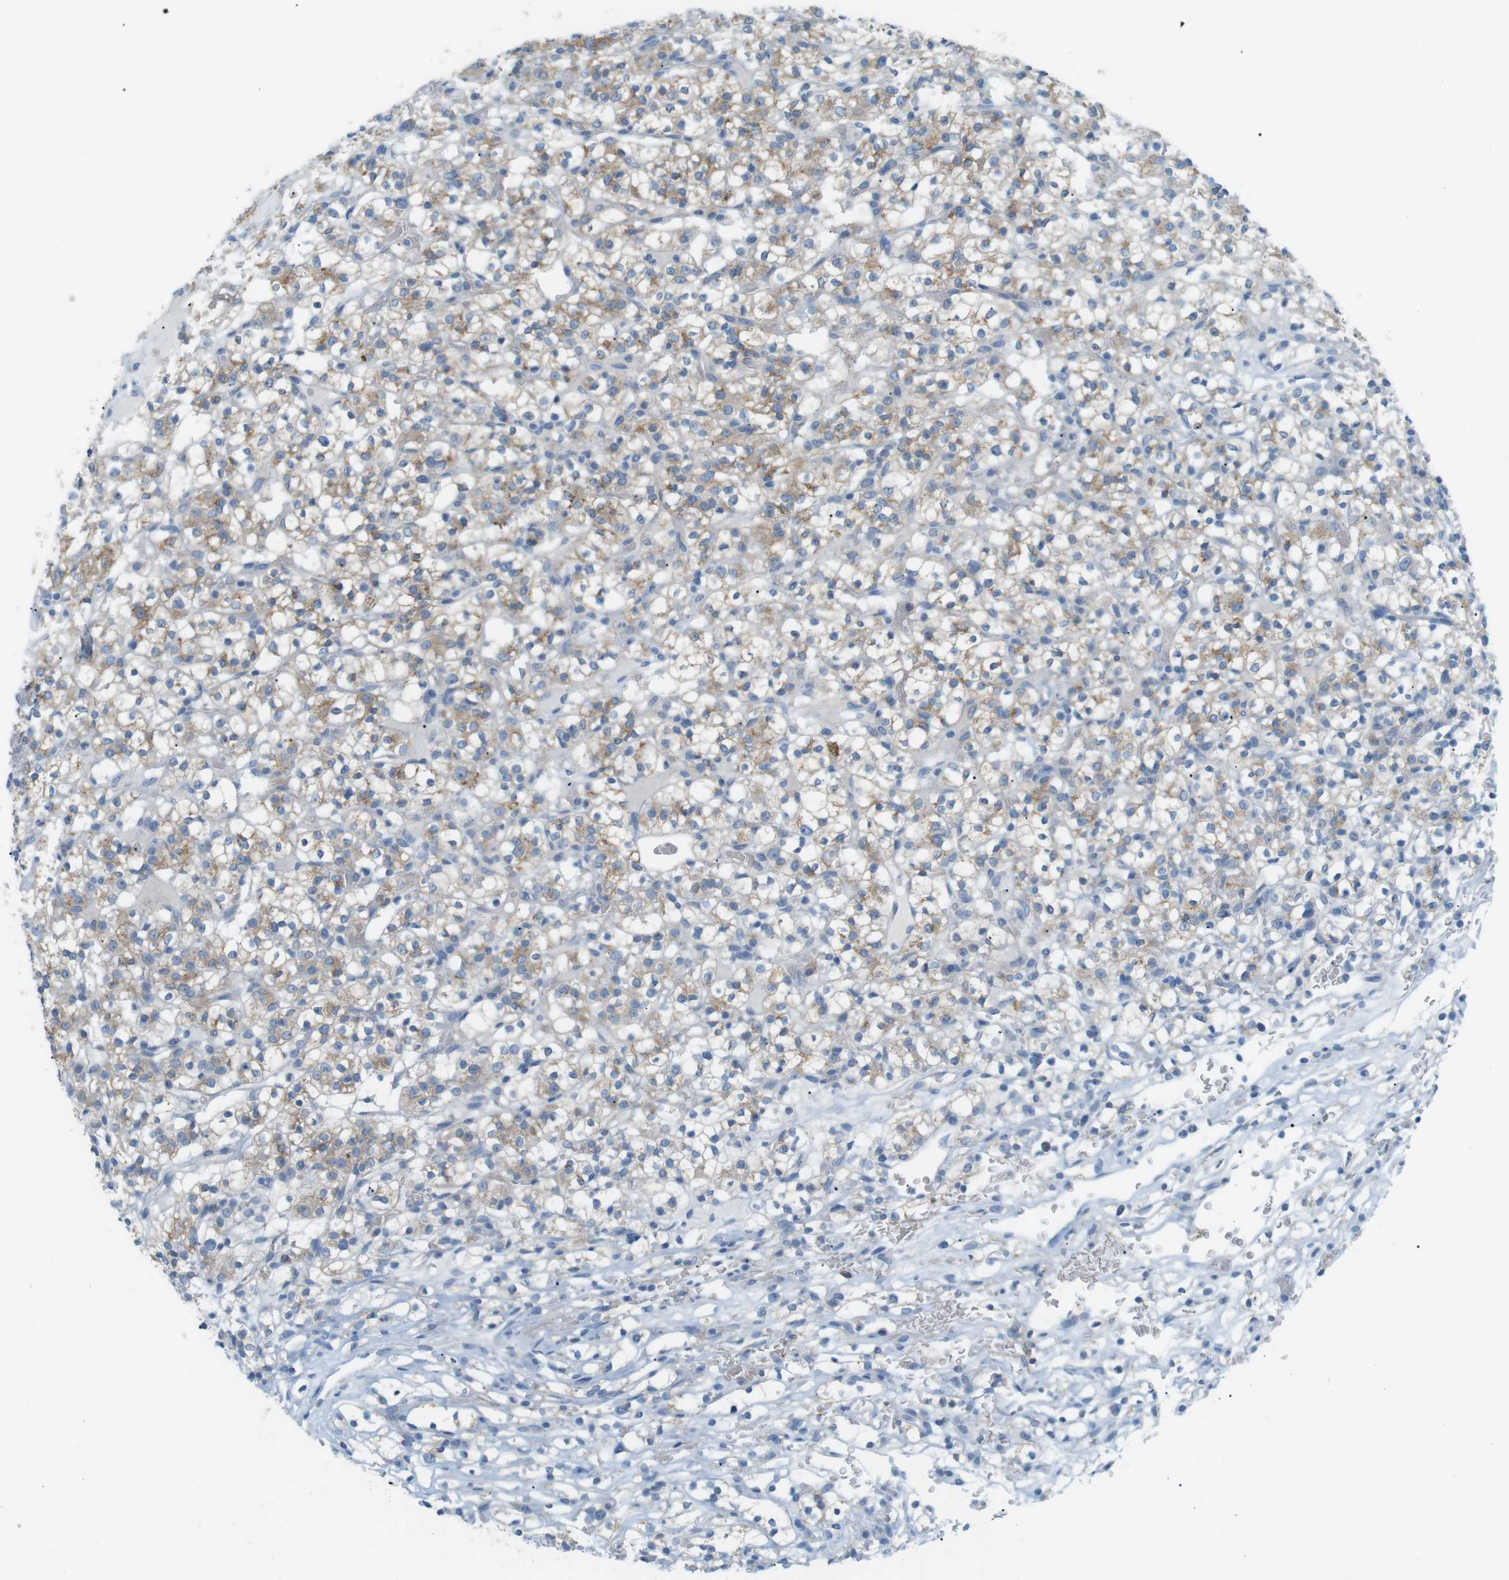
{"staining": {"intensity": "moderate", "quantity": ">75%", "location": "cytoplasmic/membranous"}, "tissue": "renal cancer", "cell_type": "Tumor cells", "image_type": "cancer", "snomed": [{"axis": "morphology", "description": "Normal tissue, NOS"}, {"axis": "morphology", "description": "Adenocarcinoma, NOS"}, {"axis": "topography", "description": "Kidney"}], "caption": "IHC (DAB) staining of human renal adenocarcinoma reveals moderate cytoplasmic/membranous protein positivity in about >75% of tumor cells.", "gene": "VAMP1", "patient": {"sex": "female", "age": 72}}